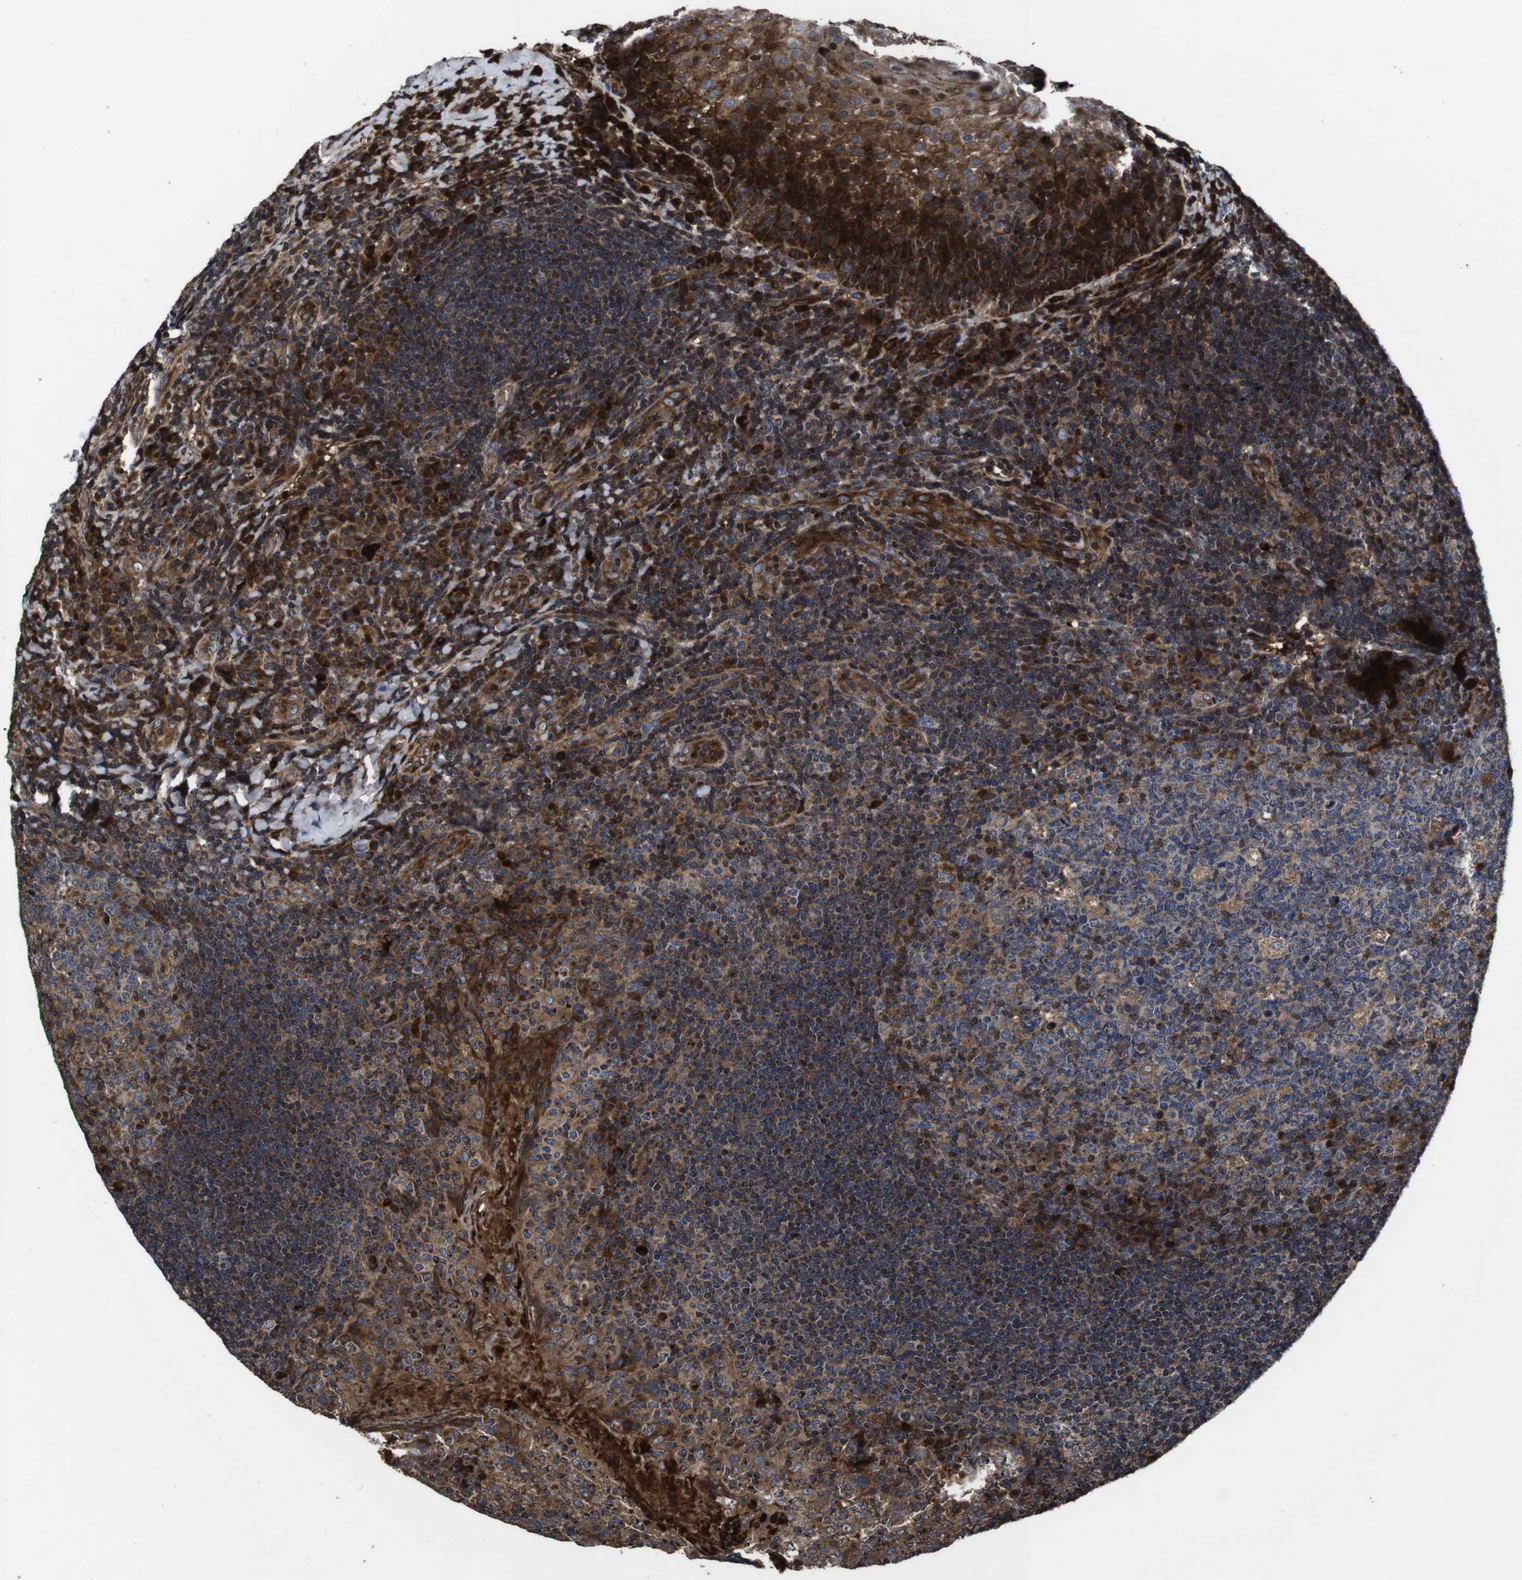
{"staining": {"intensity": "moderate", "quantity": "25%-75%", "location": "cytoplasmic/membranous"}, "tissue": "tonsil", "cell_type": "Germinal center cells", "image_type": "normal", "snomed": [{"axis": "morphology", "description": "Normal tissue, NOS"}, {"axis": "topography", "description": "Tonsil"}], "caption": "Germinal center cells reveal medium levels of moderate cytoplasmic/membranous expression in about 25%-75% of cells in unremarkable tonsil.", "gene": "SMYD3", "patient": {"sex": "male", "age": 17}}